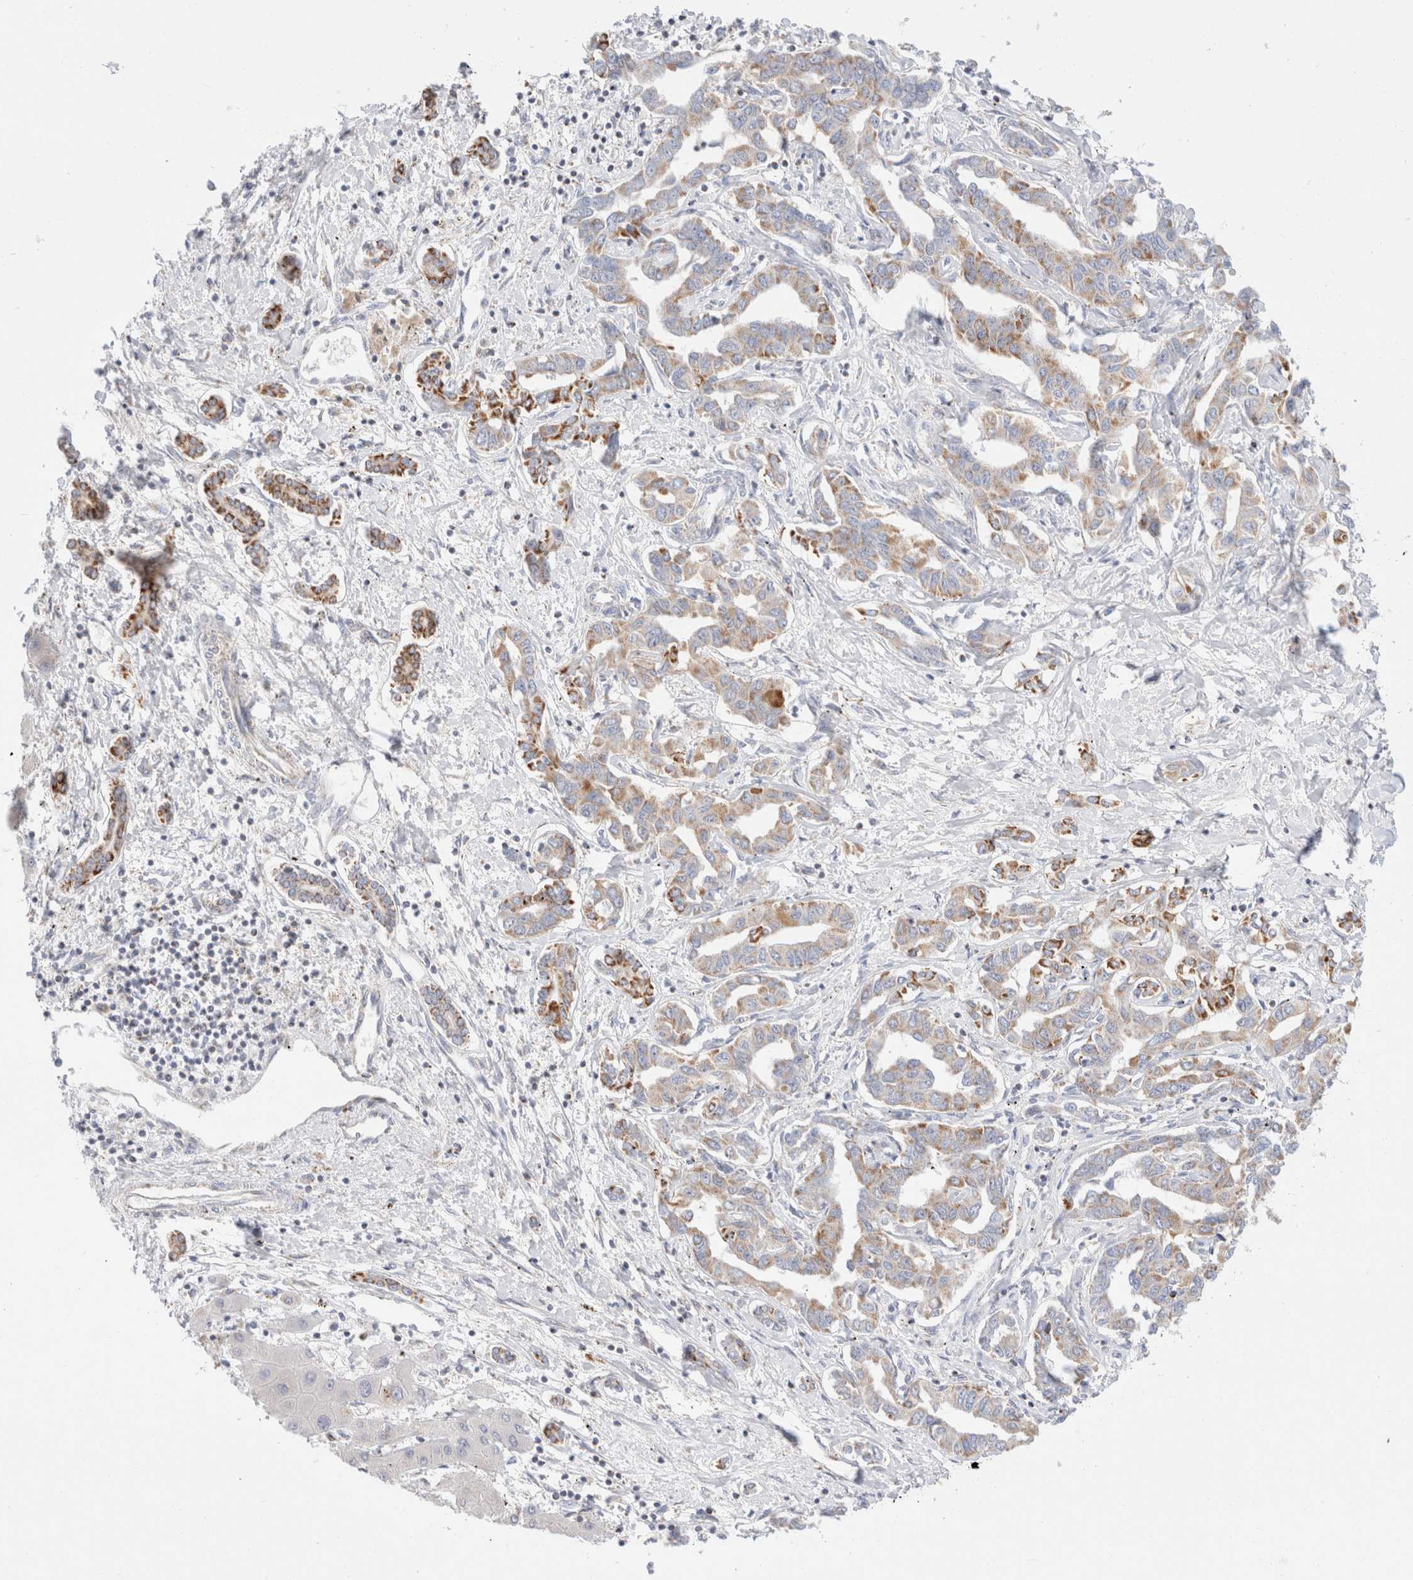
{"staining": {"intensity": "moderate", "quantity": "25%-75%", "location": "cytoplasmic/membranous"}, "tissue": "liver cancer", "cell_type": "Tumor cells", "image_type": "cancer", "snomed": [{"axis": "morphology", "description": "Cholangiocarcinoma"}, {"axis": "topography", "description": "Liver"}], "caption": "Immunohistochemistry (DAB) staining of human cholangiocarcinoma (liver) displays moderate cytoplasmic/membranous protein staining in approximately 25%-75% of tumor cells.", "gene": "ATP6V1C1", "patient": {"sex": "male", "age": 59}}